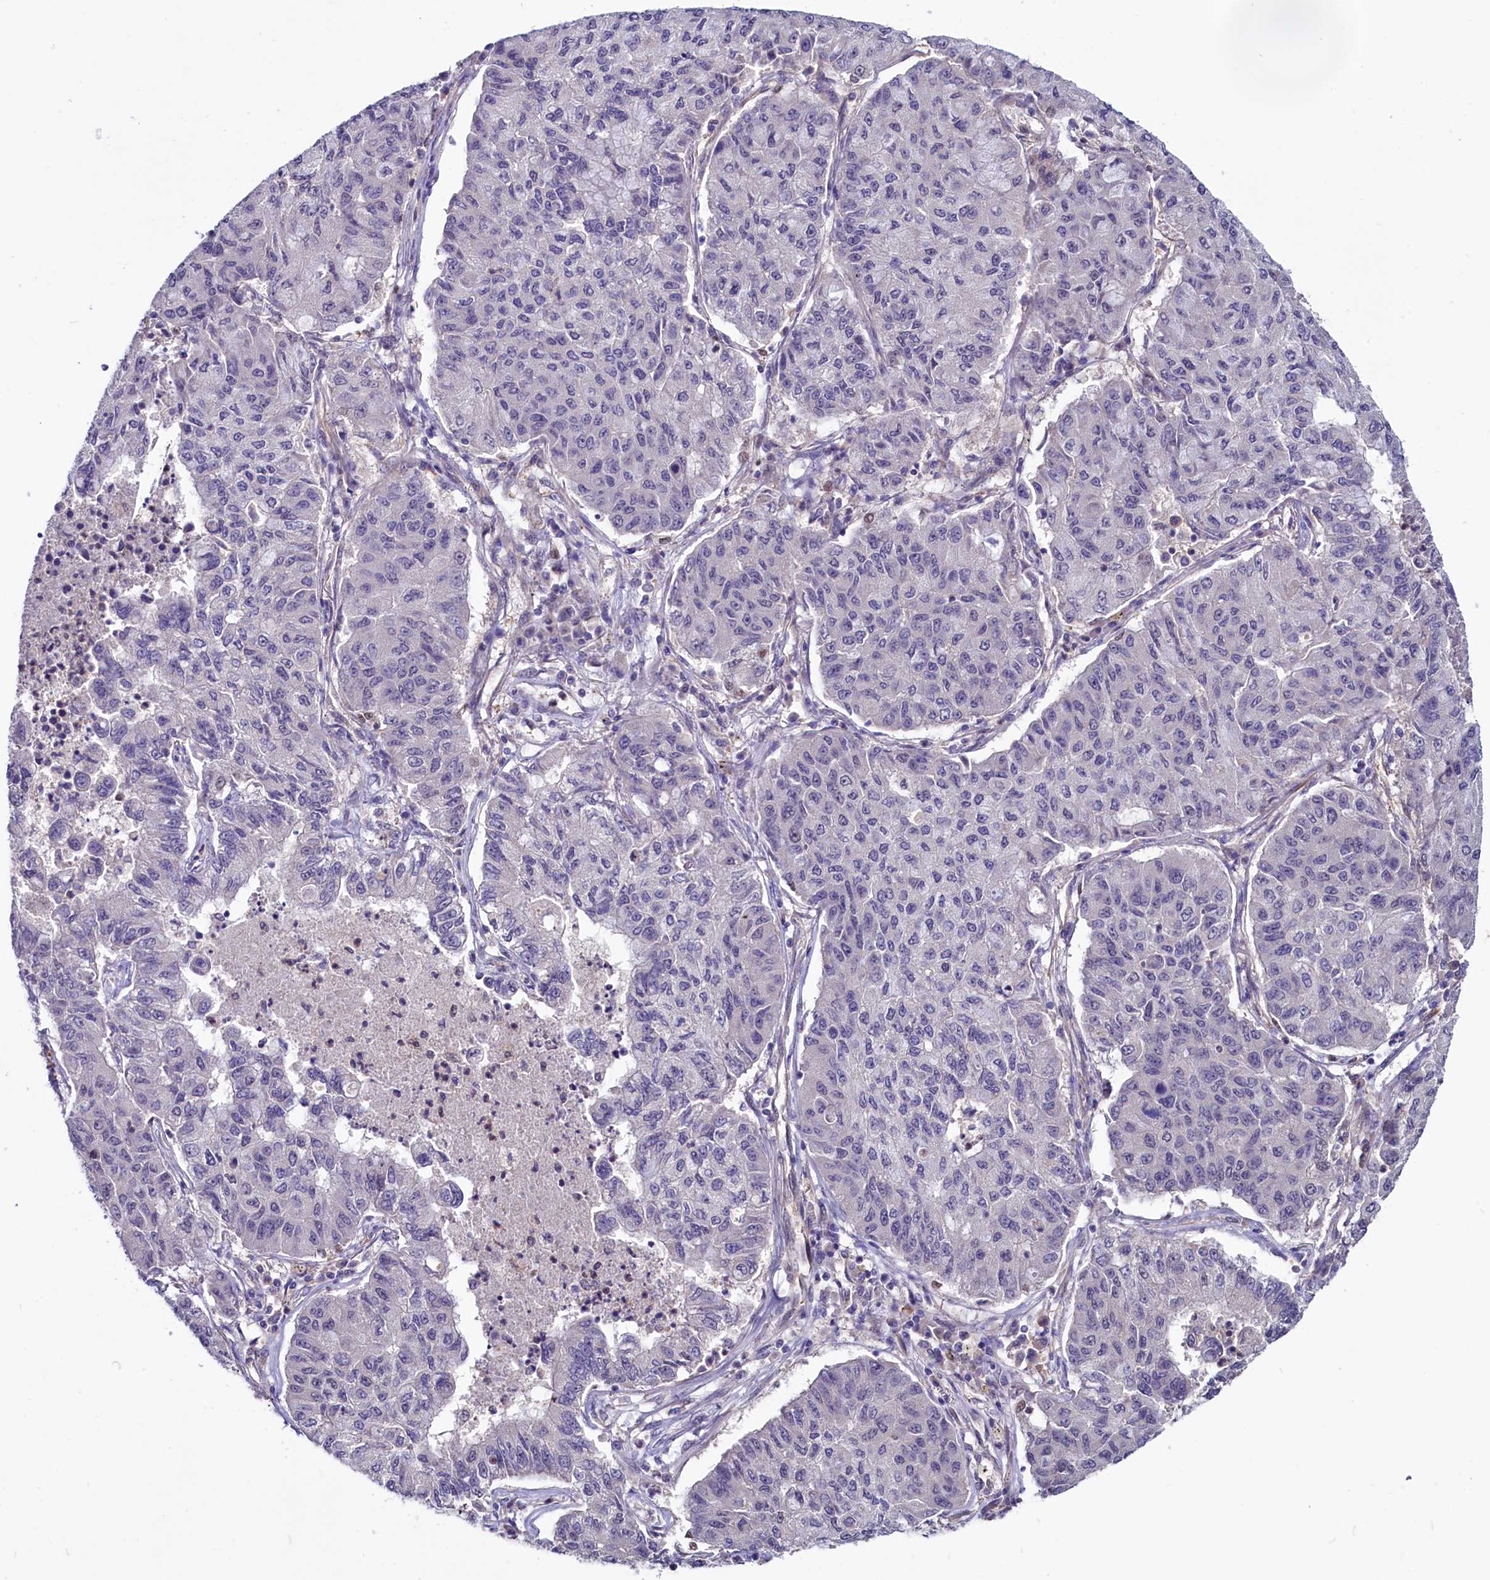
{"staining": {"intensity": "negative", "quantity": "none", "location": "none"}, "tissue": "lung cancer", "cell_type": "Tumor cells", "image_type": "cancer", "snomed": [{"axis": "morphology", "description": "Squamous cell carcinoma, NOS"}, {"axis": "topography", "description": "Lung"}], "caption": "Protein analysis of squamous cell carcinoma (lung) shows no significant positivity in tumor cells.", "gene": "PDILT", "patient": {"sex": "male", "age": 74}}